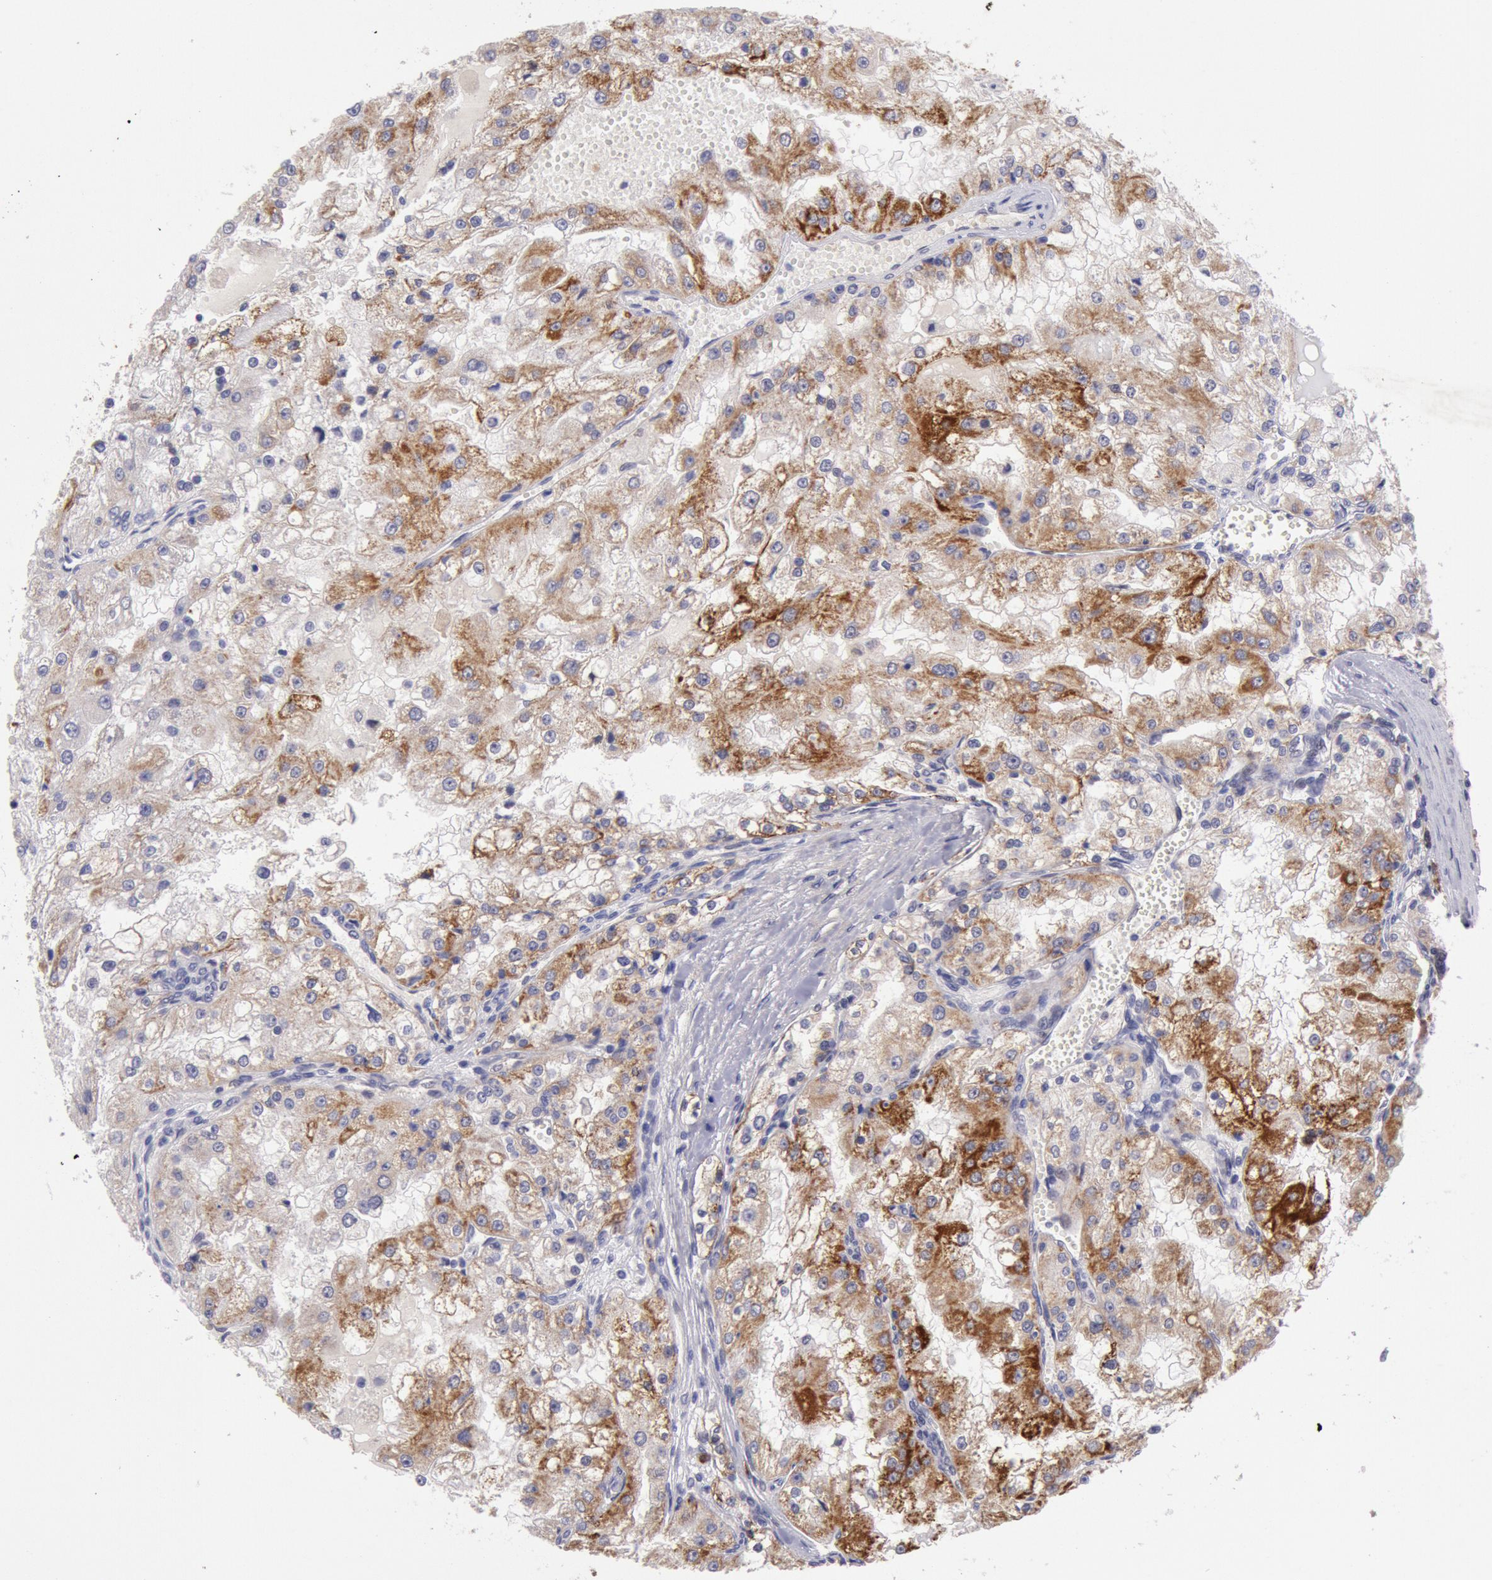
{"staining": {"intensity": "moderate", "quantity": "25%-75%", "location": "cytoplasmic/membranous"}, "tissue": "renal cancer", "cell_type": "Tumor cells", "image_type": "cancer", "snomed": [{"axis": "morphology", "description": "Adenocarcinoma, NOS"}, {"axis": "topography", "description": "Kidney"}], "caption": "This is a micrograph of IHC staining of adenocarcinoma (renal), which shows moderate positivity in the cytoplasmic/membranous of tumor cells.", "gene": "CDKN2B", "patient": {"sex": "female", "age": 74}}